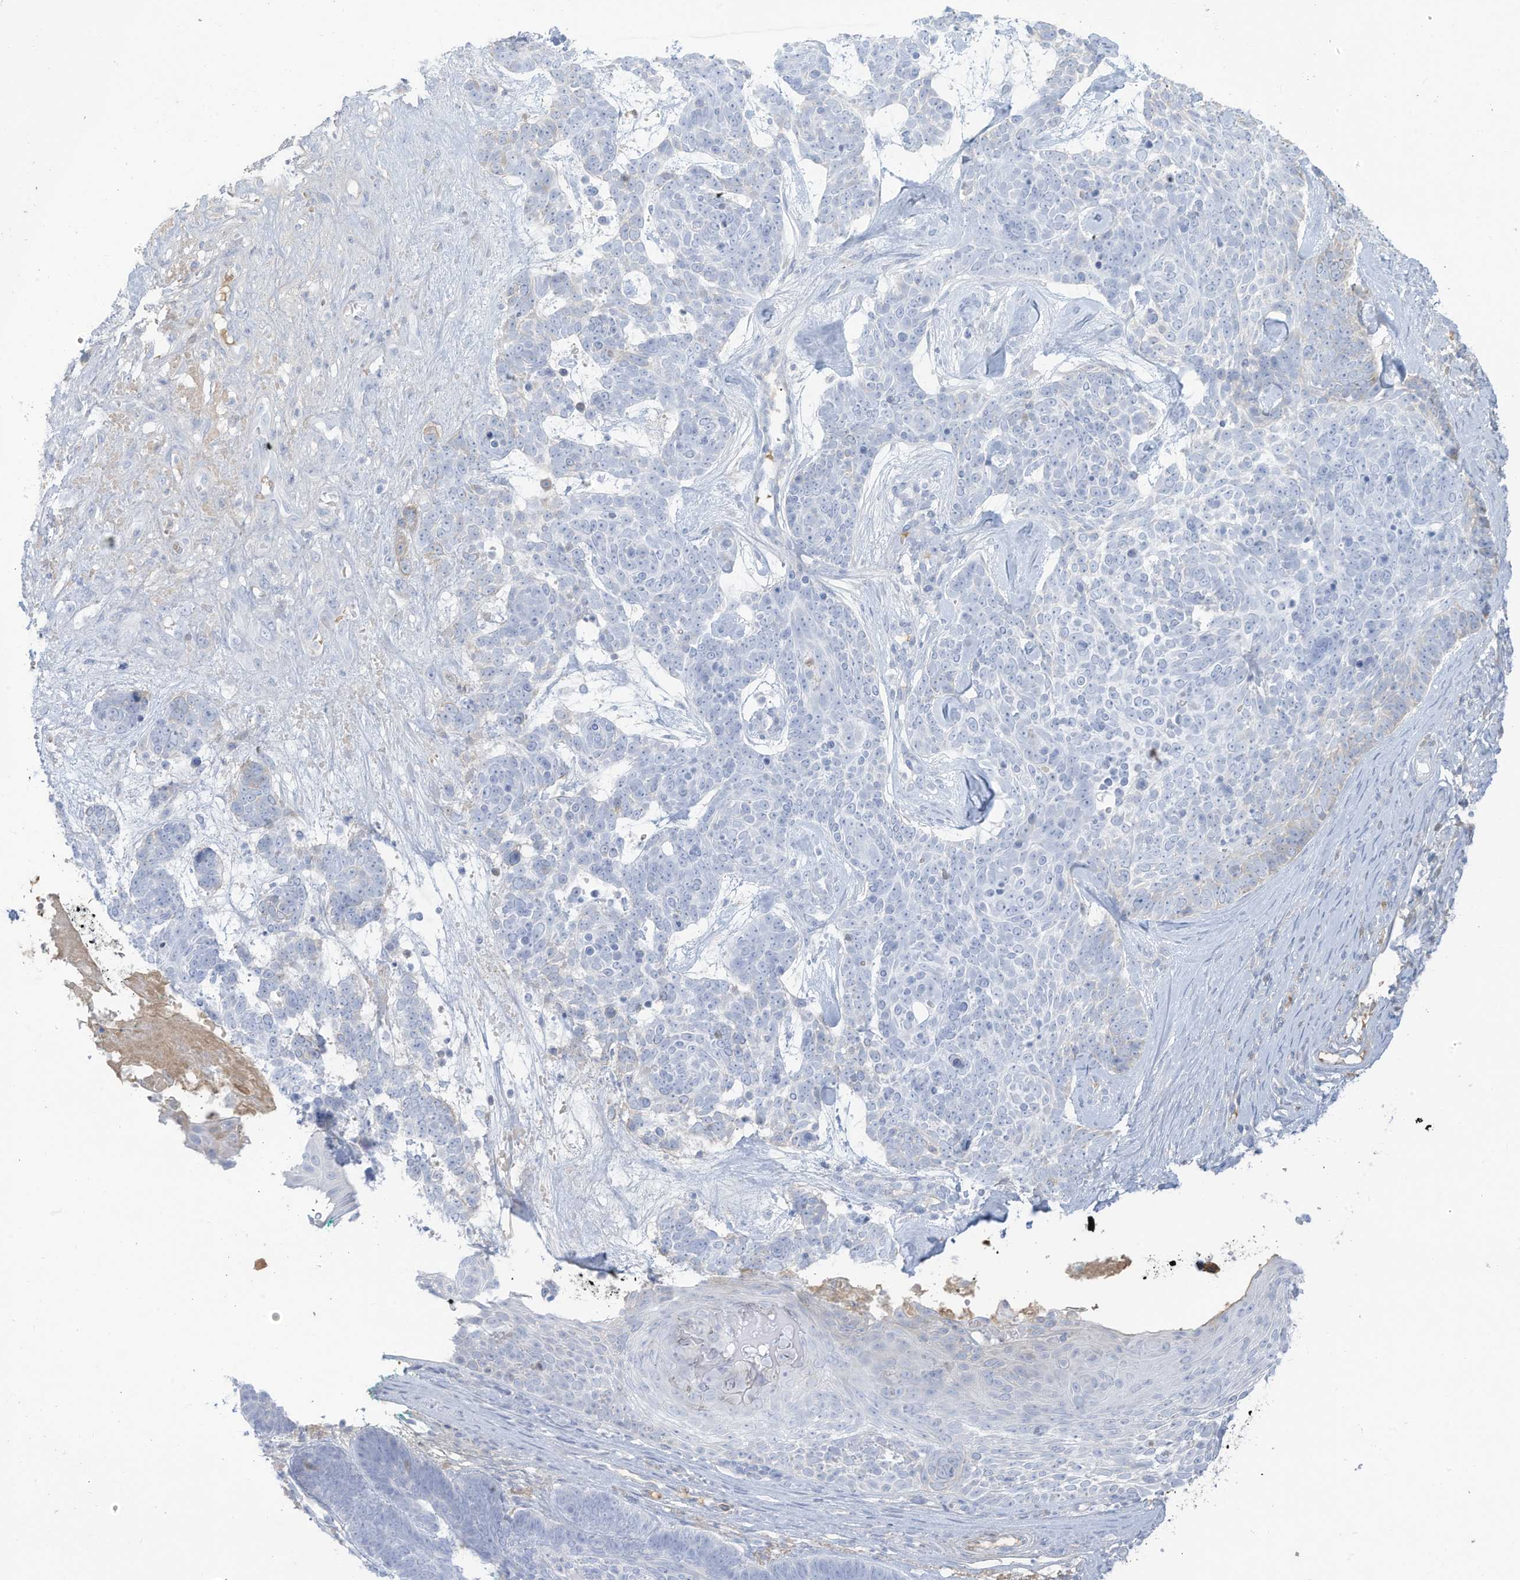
{"staining": {"intensity": "negative", "quantity": "none", "location": "none"}, "tissue": "skin cancer", "cell_type": "Tumor cells", "image_type": "cancer", "snomed": [{"axis": "morphology", "description": "Basal cell carcinoma"}, {"axis": "topography", "description": "Skin"}], "caption": "Tumor cells are negative for protein expression in human skin cancer (basal cell carcinoma).", "gene": "HSD17B13", "patient": {"sex": "female", "age": 81}}